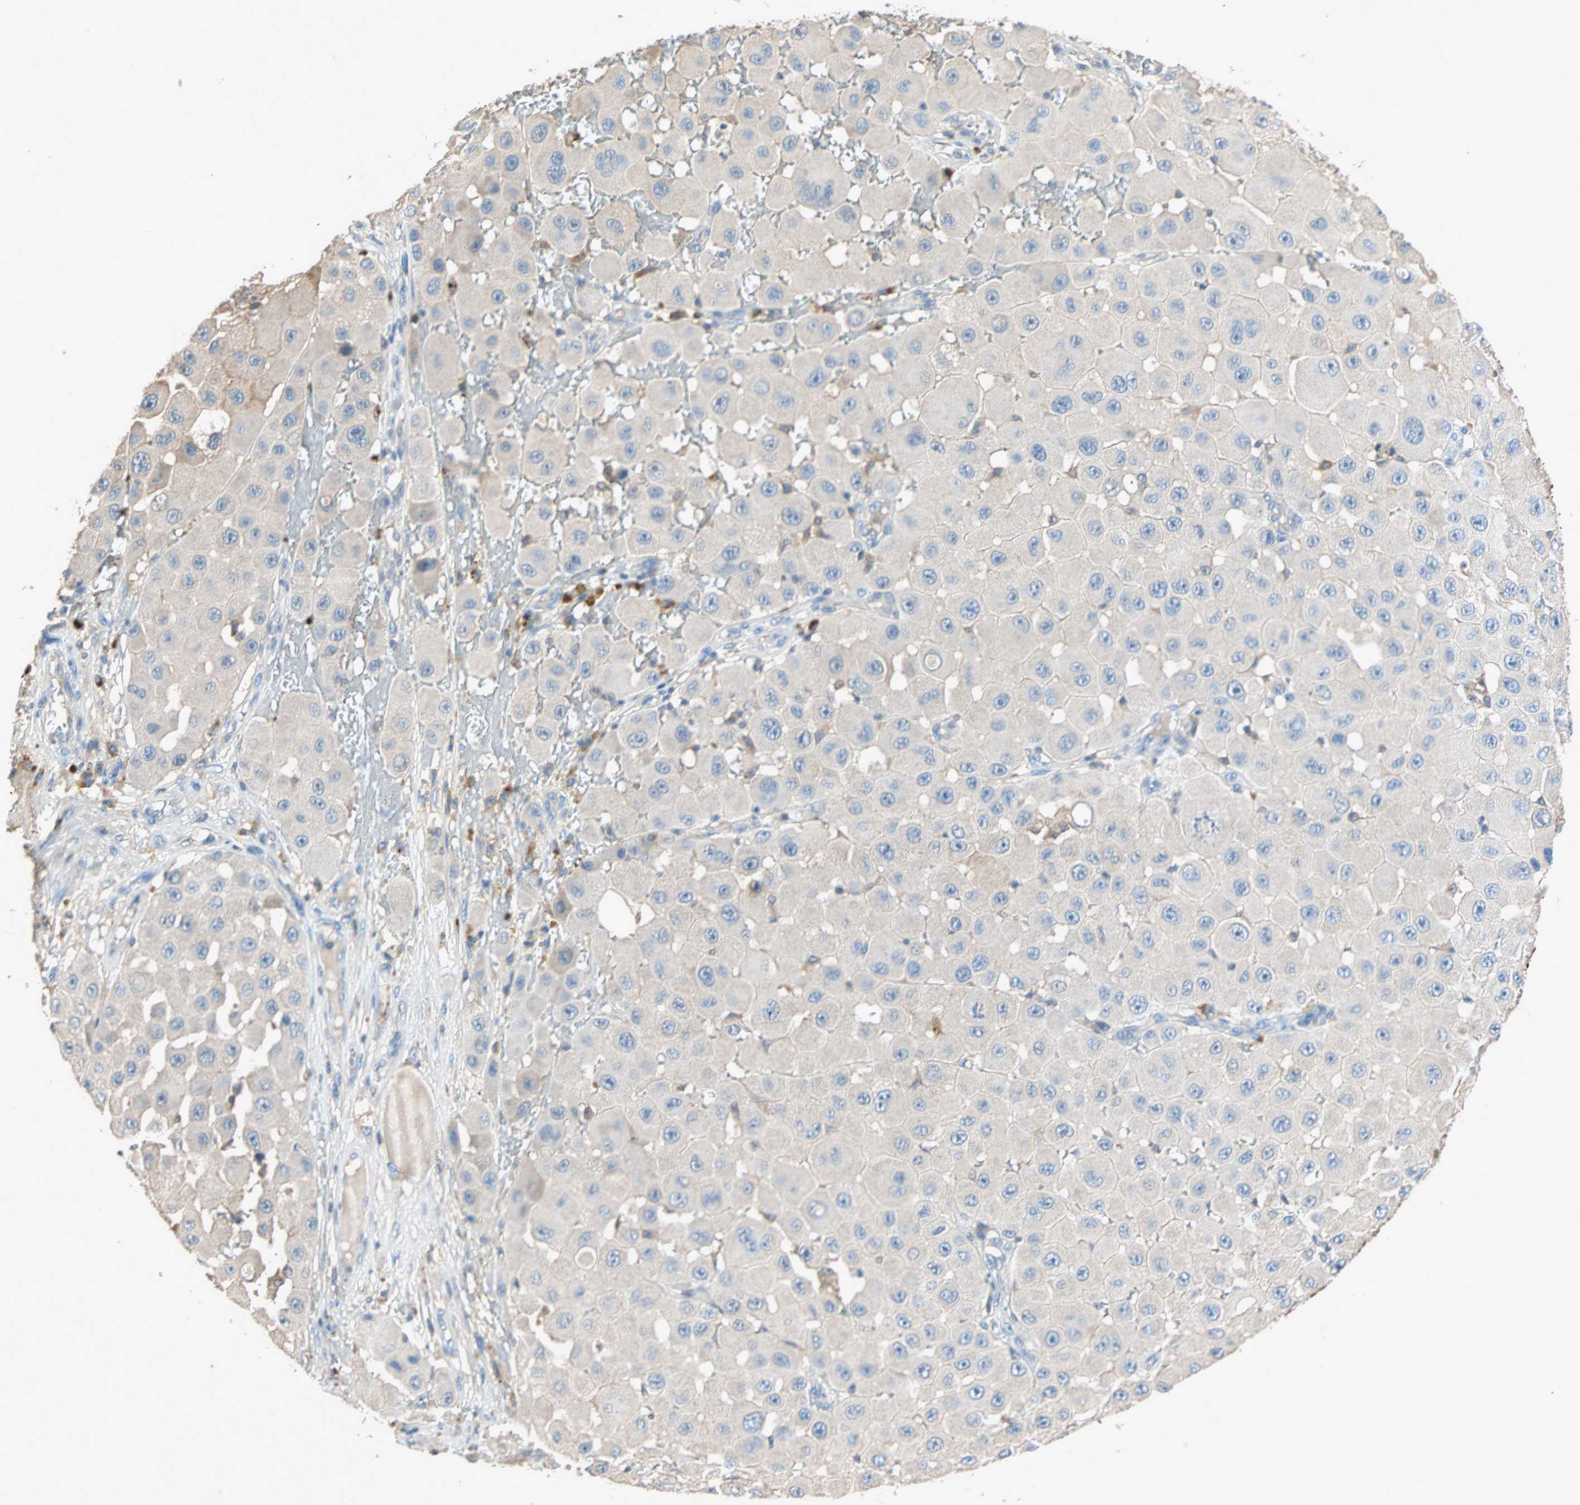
{"staining": {"intensity": "negative", "quantity": "none", "location": "none"}, "tissue": "melanoma", "cell_type": "Tumor cells", "image_type": "cancer", "snomed": [{"axis": "morphology", "description": "Malignant melanoma, NOS"}, {"axis": "topography", "description": "Skin"}], "caption": "Tumor cells show no significant protein positivity in melanoma.", "gene": "ADAP1", "patient": {"sex": "female", "age": 81}}